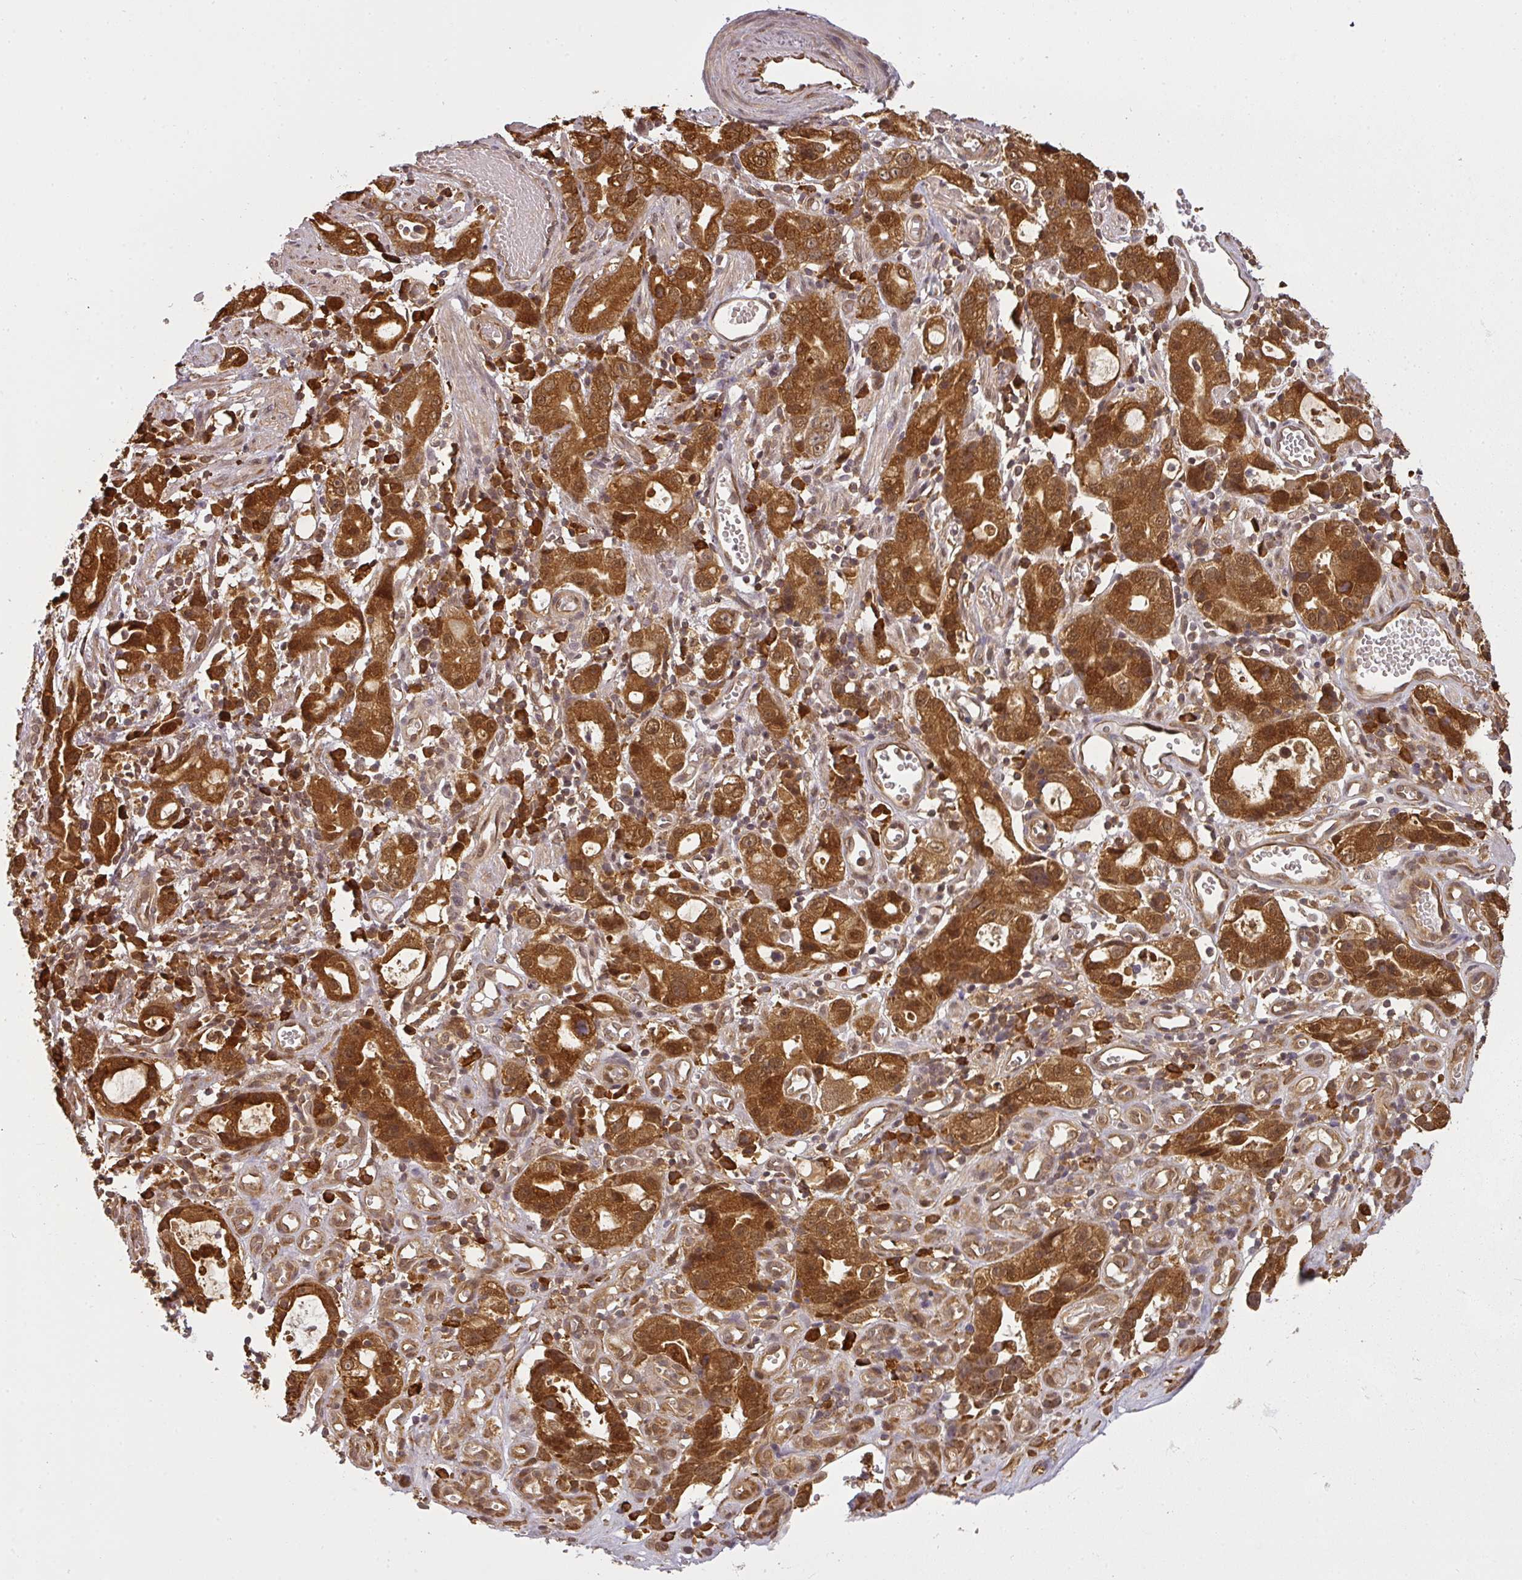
{"staining": {"intensity": "strong", "quantity": ">75%", "location": "cytoplasmic/membranous"}, "tissue": "stomach cancer", "cell_type": "Tumor cells", "image_type": "cancer", "snomed": [{"axis": "morphology", "description": "Adenocarcinoma, NOS"}, {"axis": "topography", "description": "Stomach"}], "caption": "This micrograph shows IHC staining of adenocarcinoma (stomach), with high strong cytoplasmic/membranous positivity in about >75% of tumor cells.", "gene": "PPP6R3", "patient": {"sex": "male", "age": 55}}